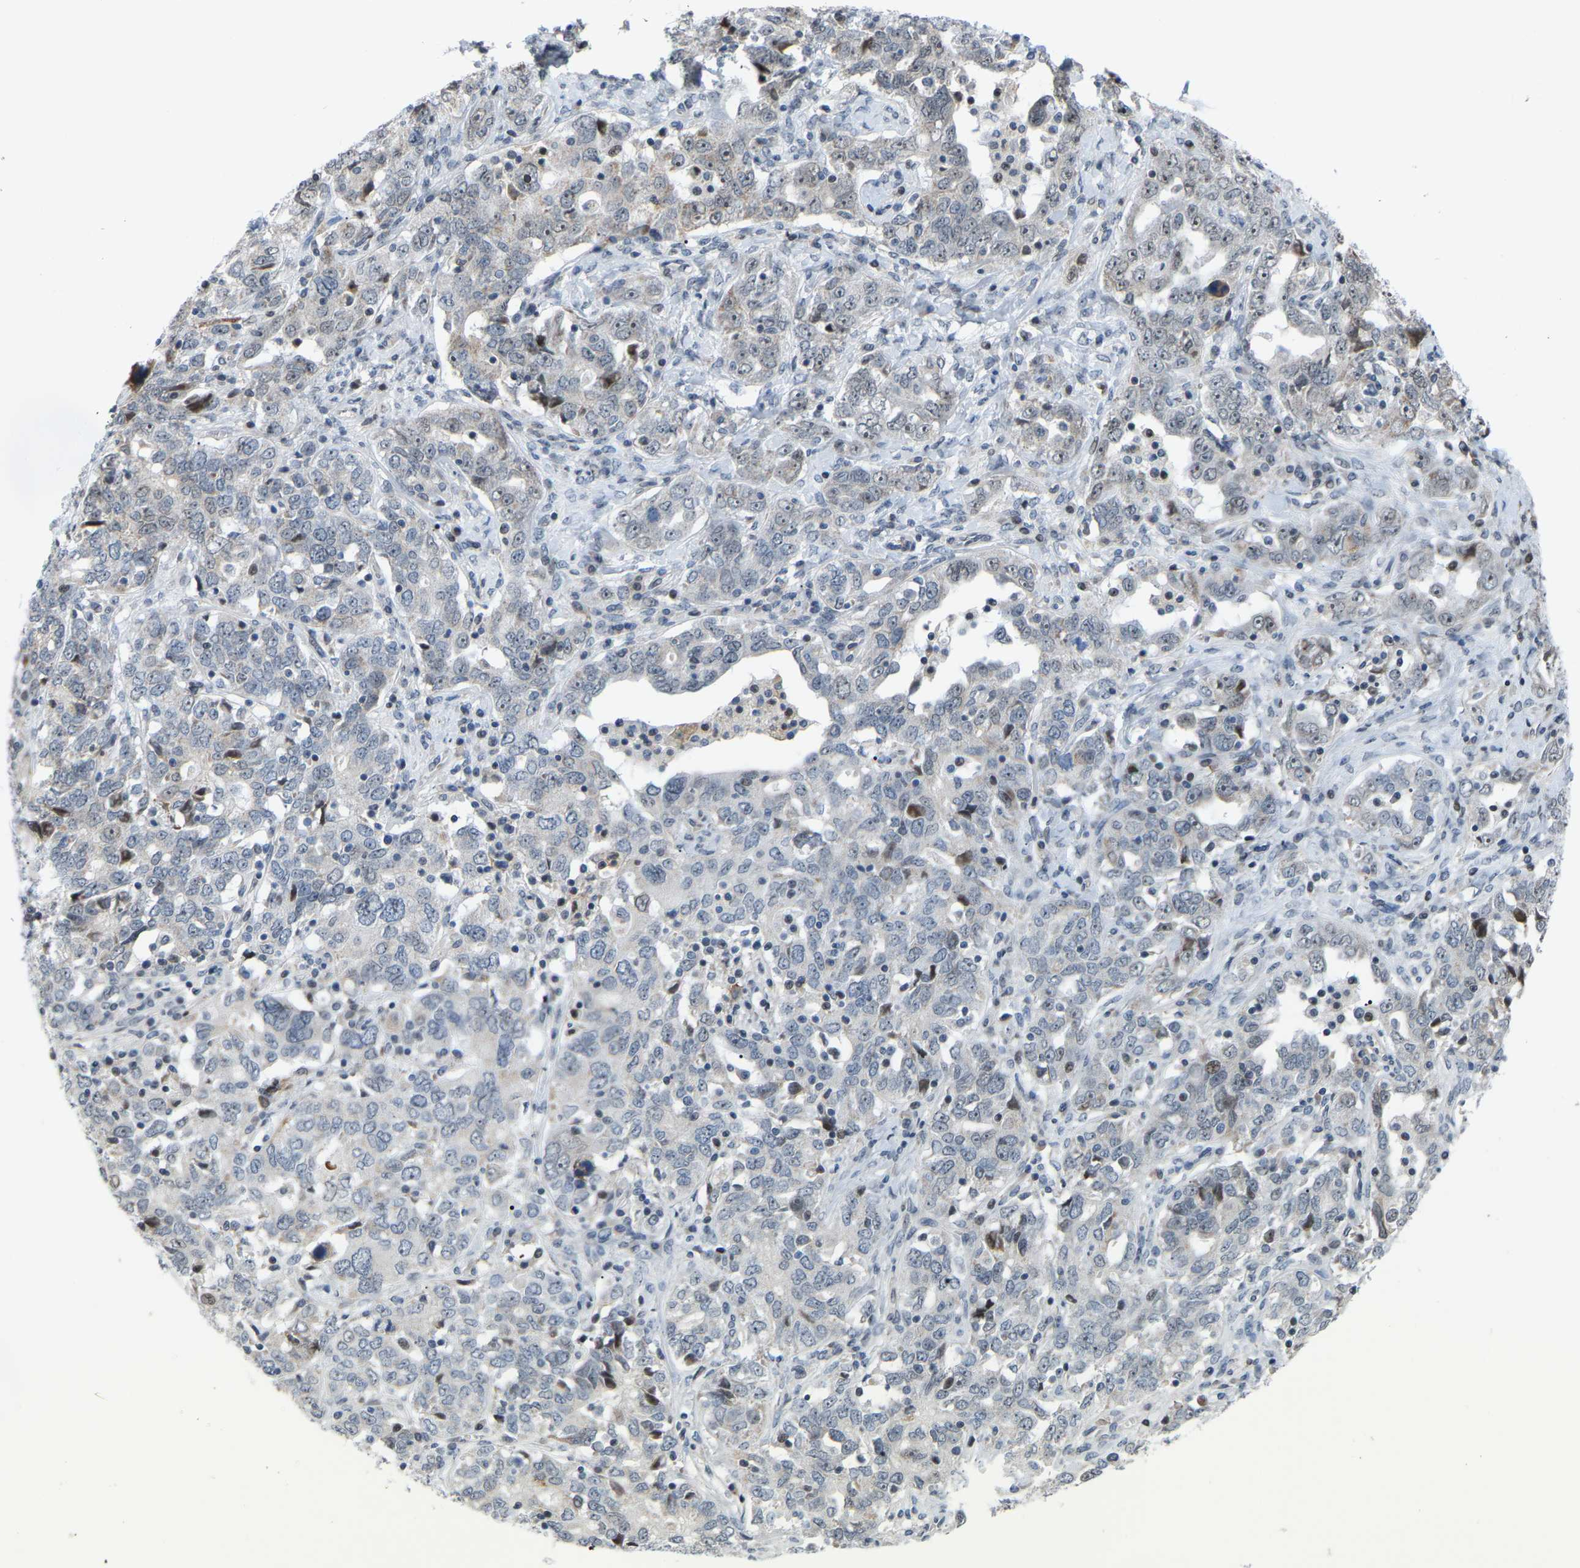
{"staining": {"intensity": "negative", "quantity": "none", "location": "none"}, "tissue": "ovarian cancer", "cell_type": "Tumor cells", "image_type": "cancer", "snomed": [{"axis": "morphology", "description": "Carcinoma, endometroid"}, {"axis": "topography", "description": "Ovary"}], "caption": "Tumor cells are negative for brown protein staining in ovarian endometroid carcinoma. The staining is performed using DAB brown chromogen with nuclei counter-stained in using hematoxylin.", "gene": "CROT", "patient": {"sex": "female", "age": 62}}